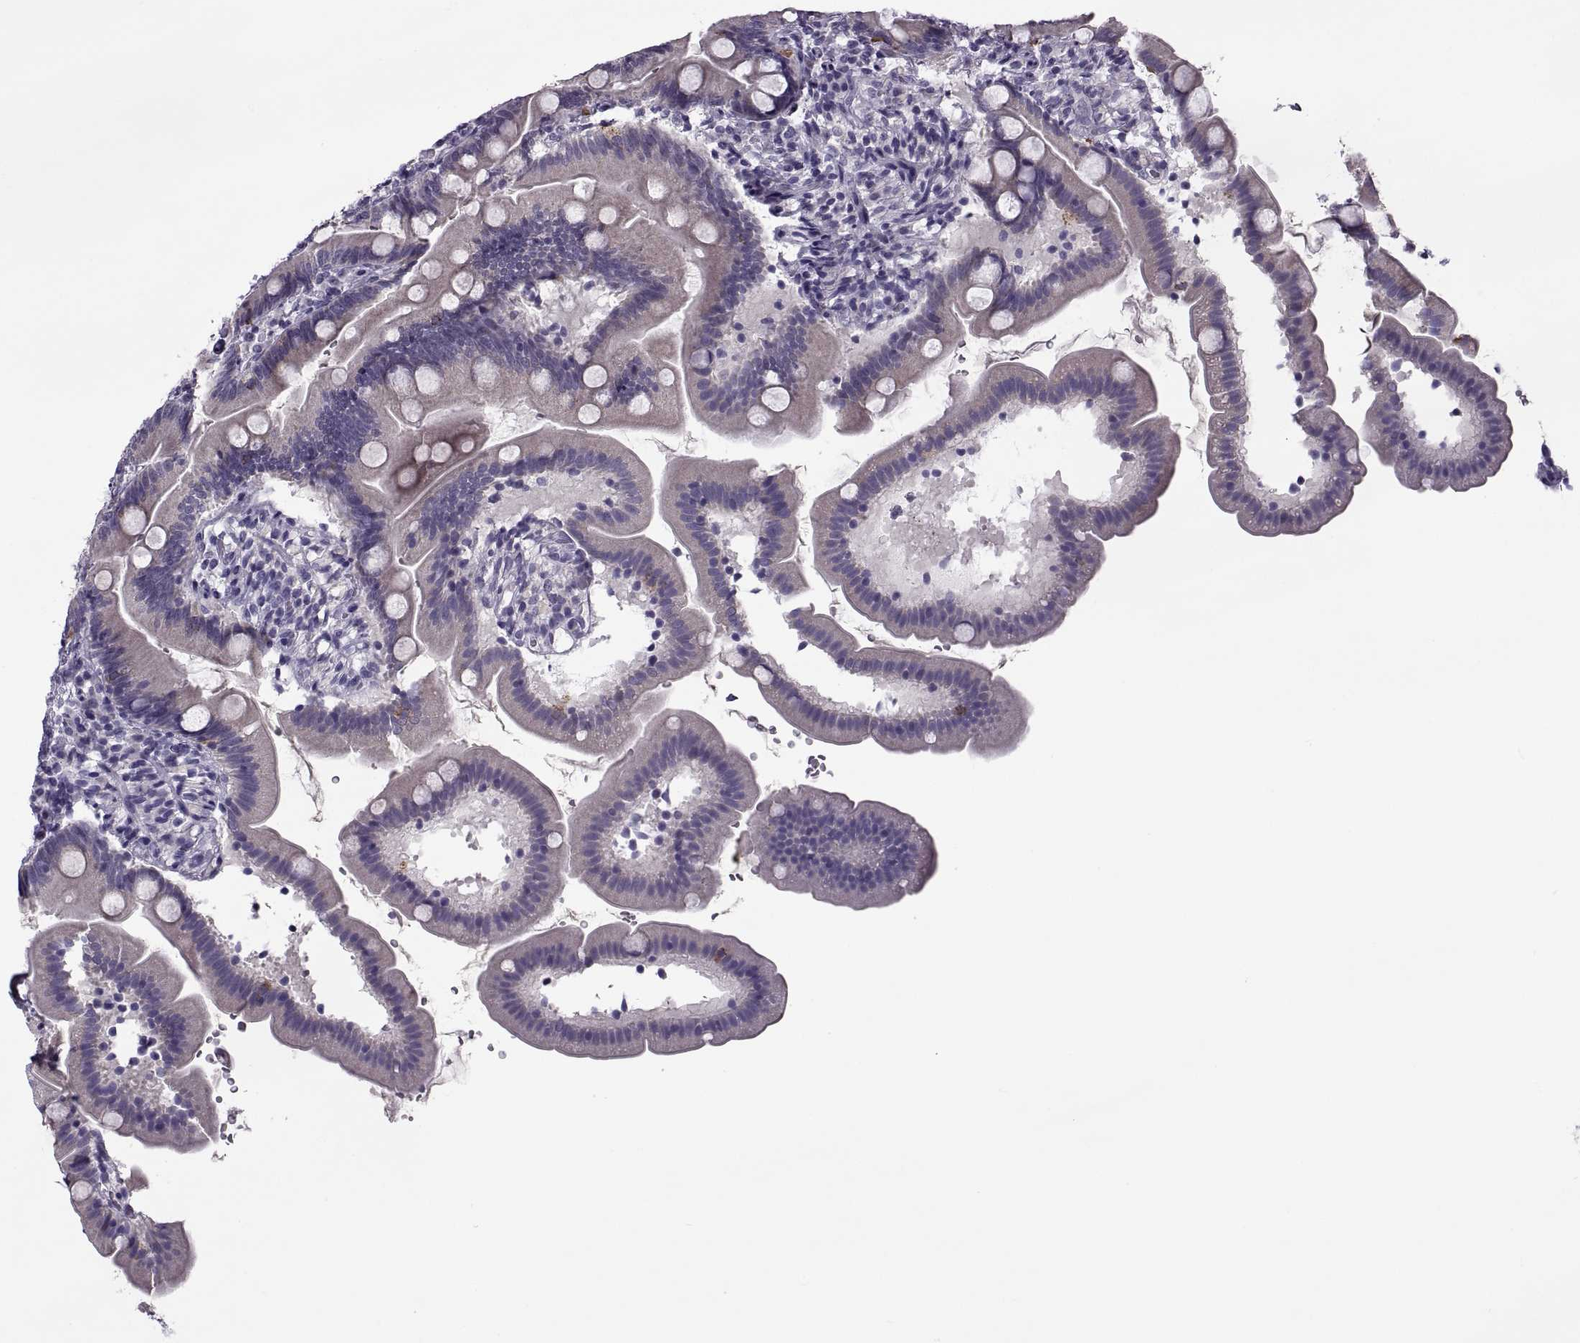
{"staining": {"intensity": "moderate", "quantity": "<25%", "location": "cytoplasmic/membranous"}, "tissue": "duodenum", "cell_type": "Glandular cells", "image_type": "normal", "snomed": [{"axis": "morphology", "description": "Normal tissue, NOS"}, {"axis": "topography", "description": "Duodenum"}], "caption": "This micrograph shows IHC staining of unremarkable duodenum, with low moderate cytoplasmic/membranous positivity in about <25% of glandular cells.", "gene": "MAGEB1", "patient": {"sex": "female", "age": 67}}